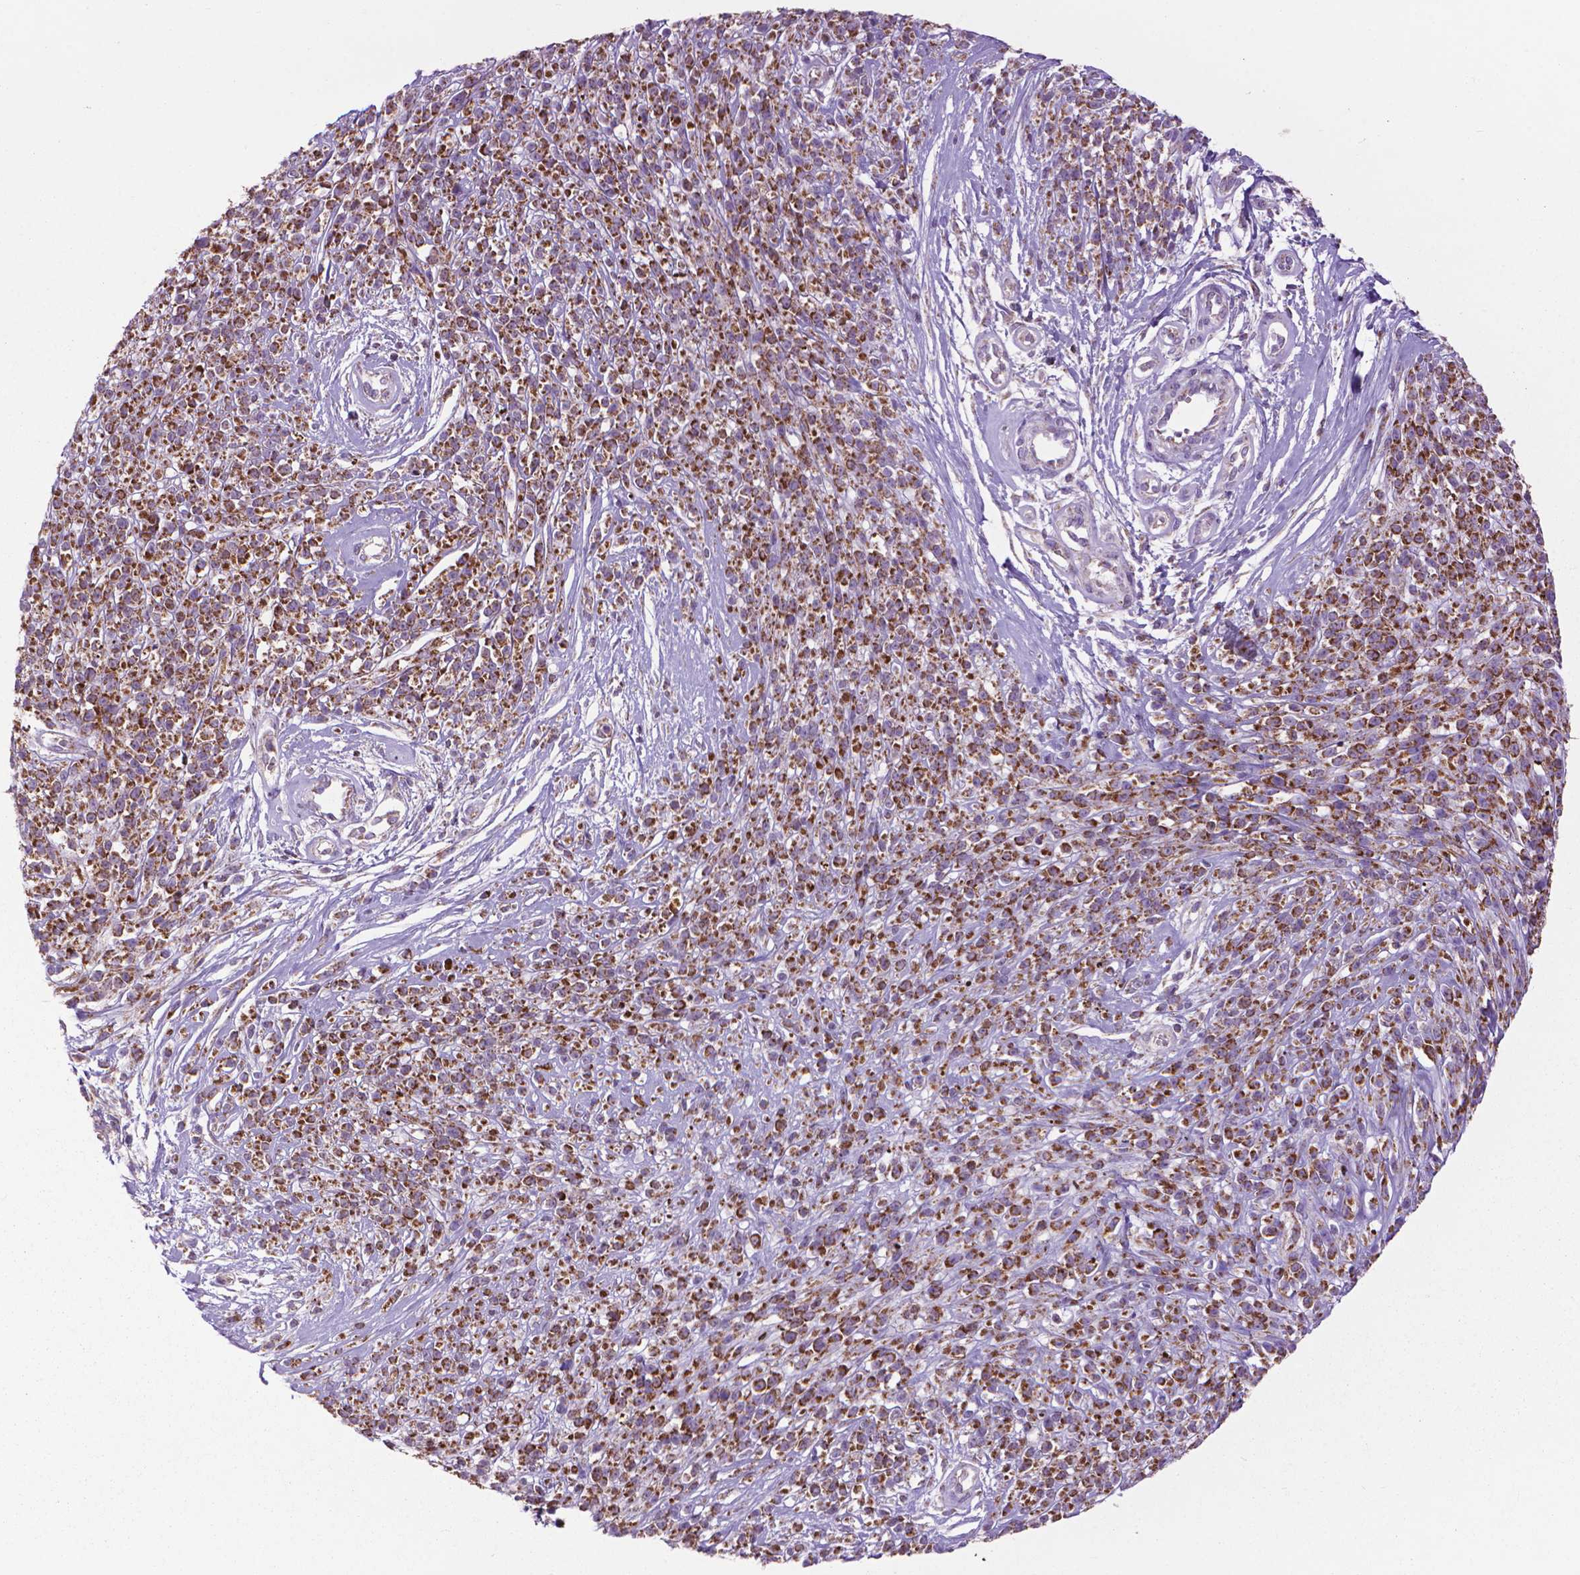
{"staining": {"intensity": "strong", "quantity": ">75%", "location": "cytoplasmic/membranous"}, "tissue": "melanoma", "cell_type": "Tumor cells", "image_type": "cancer", "snomed": [{"axis": "morphology", "description": "Malignant melanoma, NOS"}, {"axis": "topography", "description": "Skin"}, {"axis": "topography", "description": "Skin of trunk"}], "caption": "This image demonstrates malignant melanoma stained with immunohistochemistry (IHC) to label a protein in brown. The cytoplasmic/membranous of tumor cells show strong positivity for the protein. Nuclei are counter-stained blue.", "gene": "VDAC1", "patient": {"sex": "male", "age": 74}}